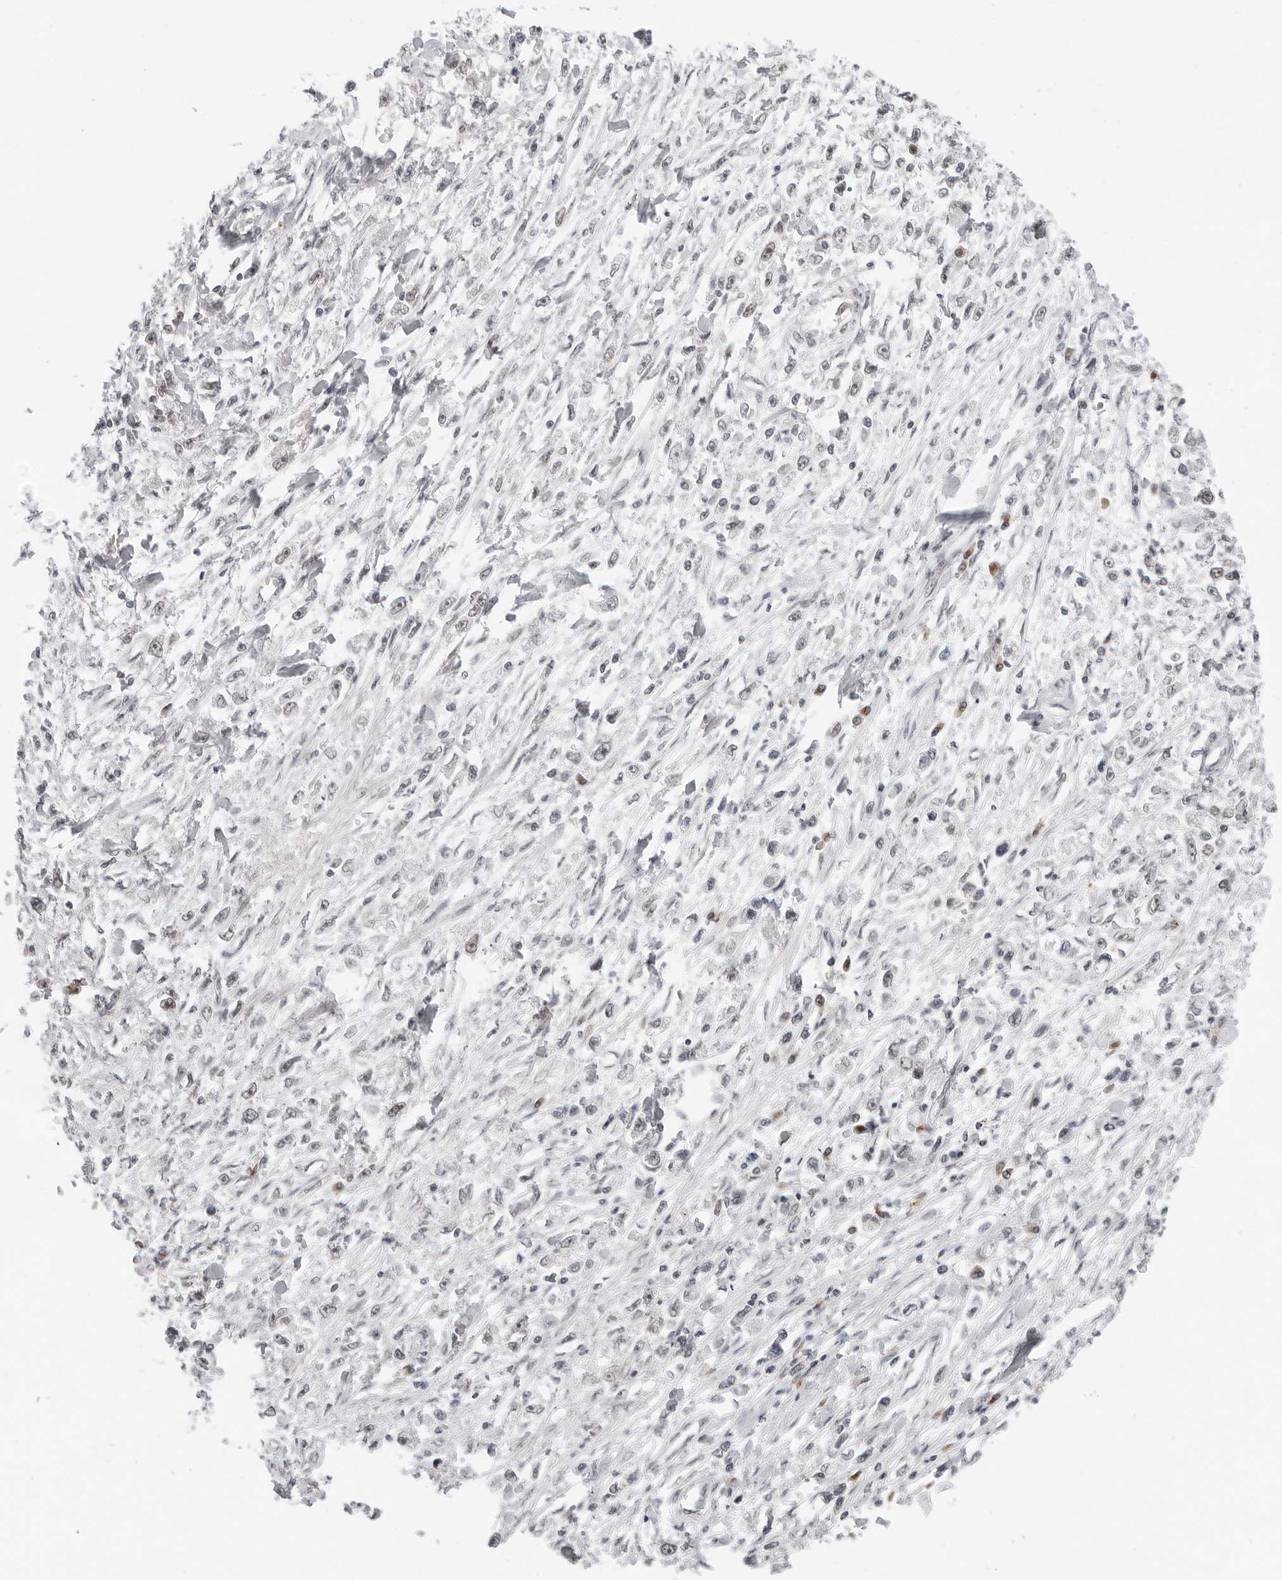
{"staining": {"intensity": "negative", "quantity": "none", "location": "none"}, "tissue": "stomach cancer", "cell_type": "Tumor cells", "image_type": "cancer", "snomed": [{"axis": "morphology", "description": "Adenocarcinoma, NOS"}, {"axis": "topography", "description": "Stomach"}], "caption": "This is an immunohistochemistry (IHC) histopathology image of human stomach cancer (adenocarcinoma). There is no positivity in tumor cells.", "gene": "TOX4", "patient": {"sex": "female", "age": 59}}